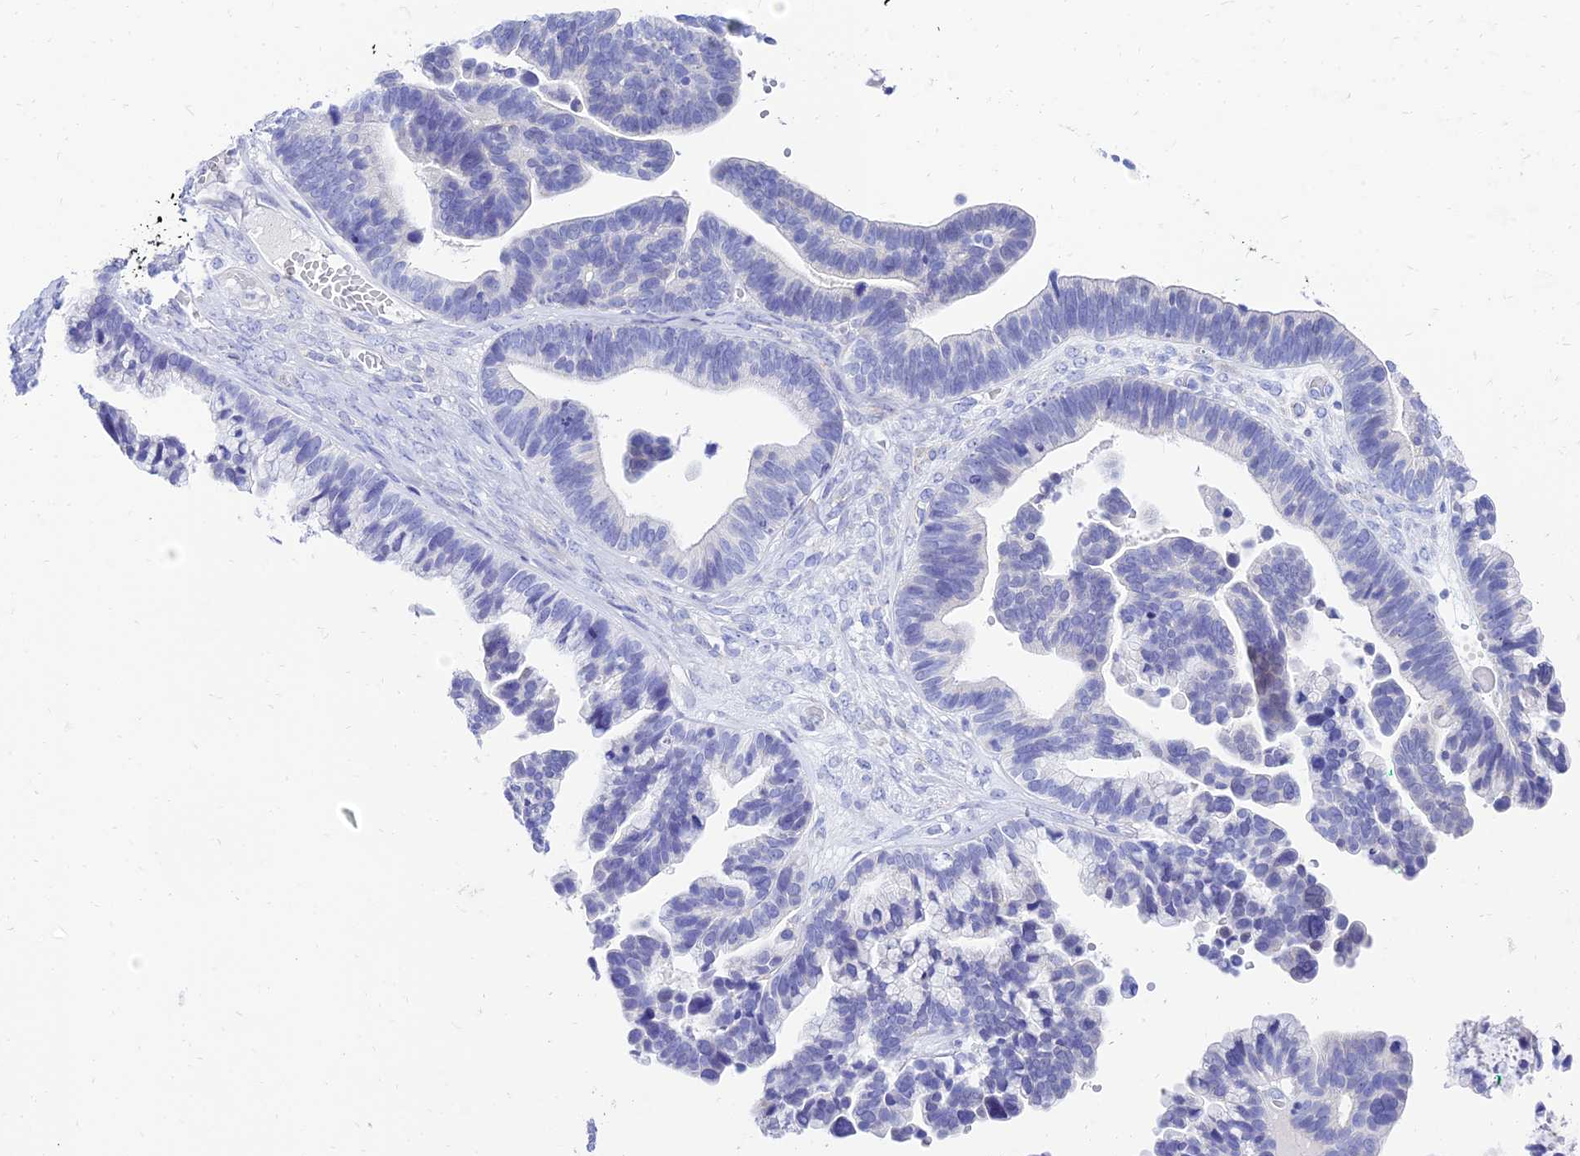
{"staining": {"intensity": "negative", "quantity": "none", "location": "none"}, "tissue": "ovarian cancer", "cell_type": "Tumor cells", "image_type": "cancer", "snomed": [{"axis": "morphology", "description": "Cystadenocarcinoma, serous, NOS"}, {"axis": "topography", "description": "Ovary"}], "caption": "The immunohistochemistry photomicrograph has no significant staining in tumor cells of ovarian cancer (serous cystadenocarcinoma) tissue.", "gene": "TAC3", "patient": {"sex": "female", "age": 56}}